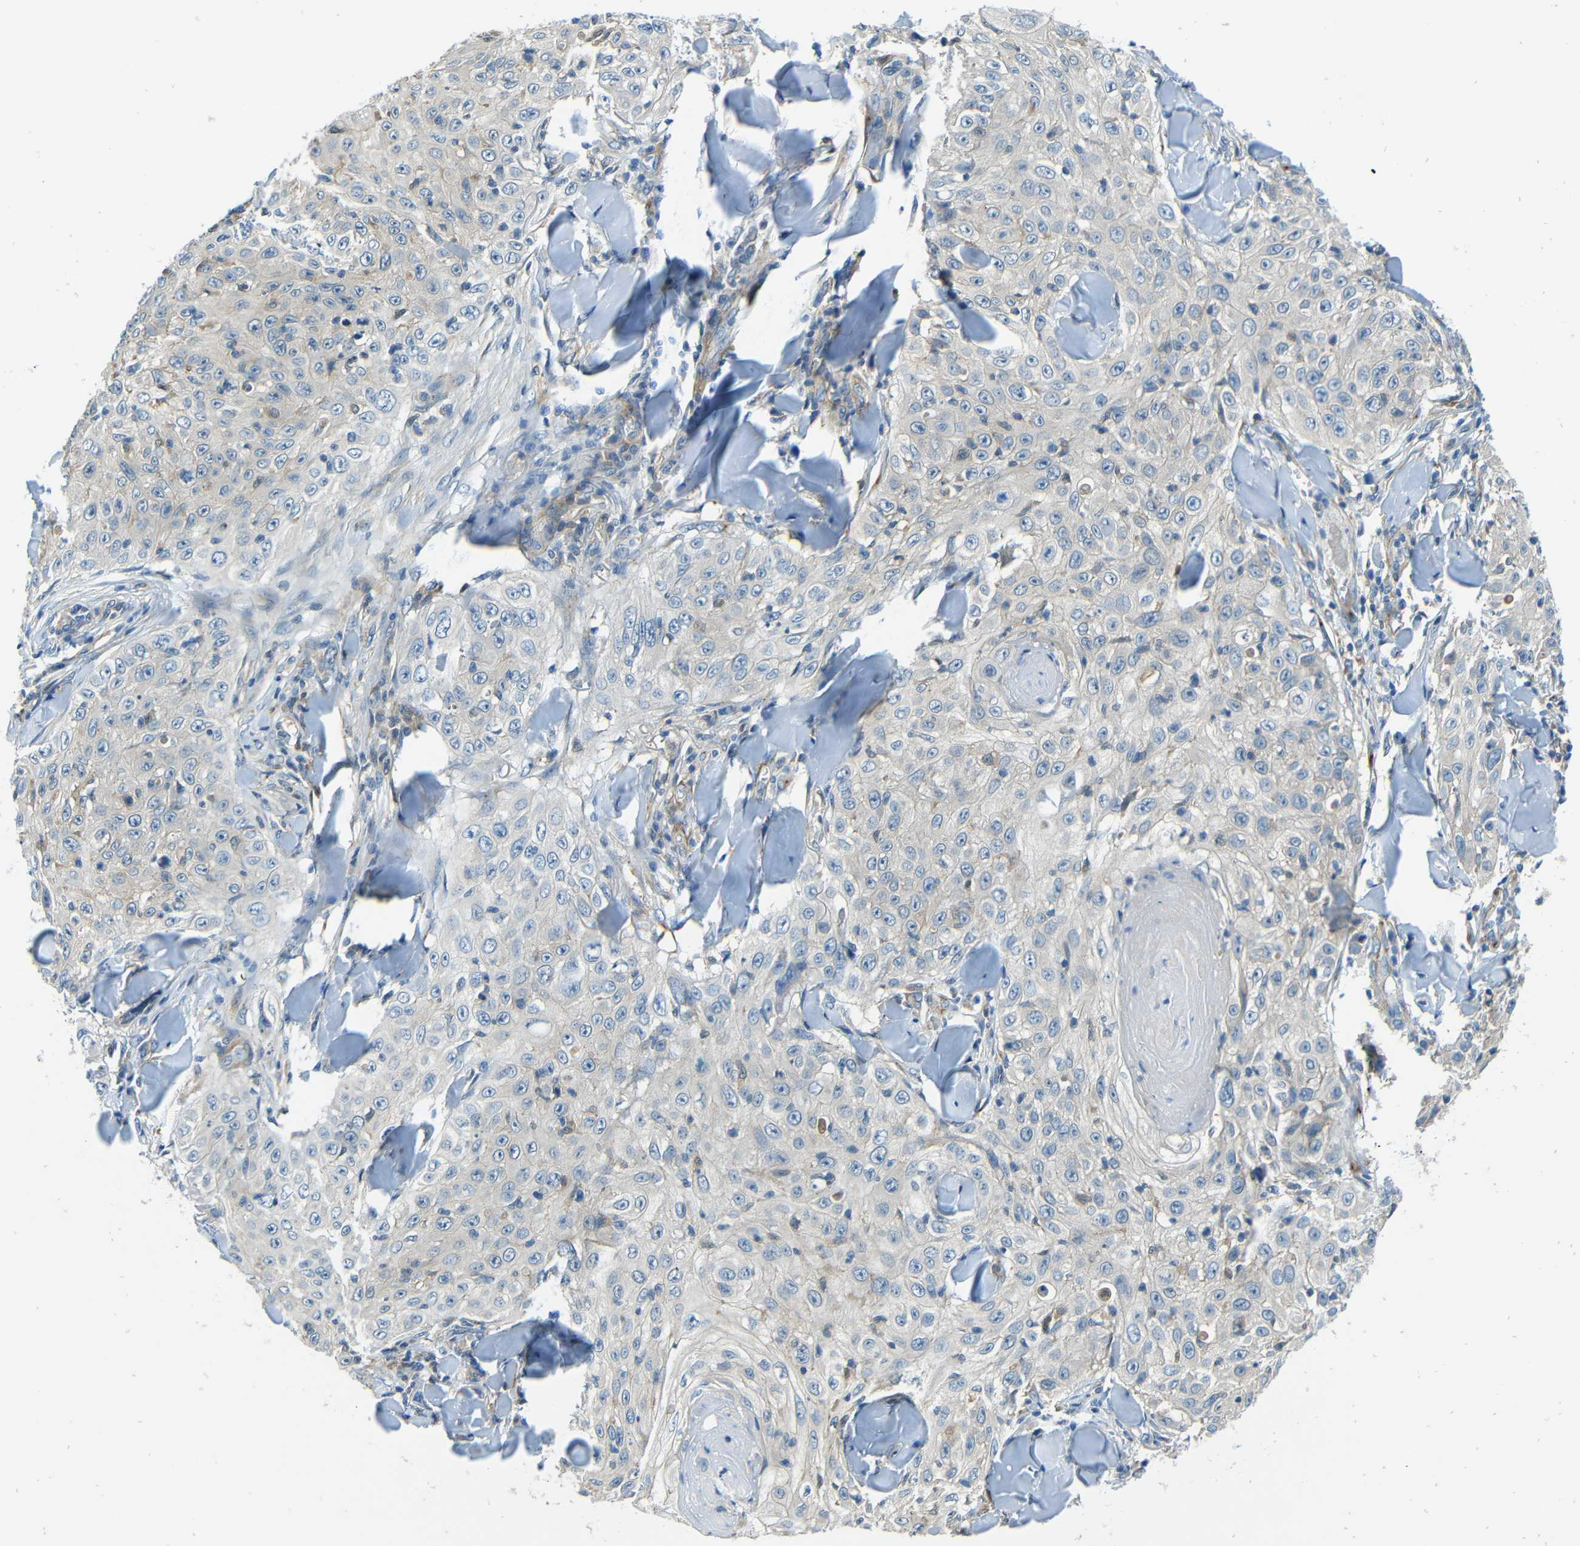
{"staining": {"intensity": "negative", "quantity": "none", "location": "none"}, "tissue": "skin cancer", "cell_type": "Tumor cells", "image_type": "cancer", "snomed": [{"axis": "morphology", "description": "Squamous cell carcinoma, NOS"}, {"axis": "topography", "description": "Skin"}], "caption": "A histopathology image of human skin cancer (squamous cell carcinoma) is negative for staining in tumor cells.", "gene": "CYP26B1", "patient": {"sex": "male", "age": 86}}